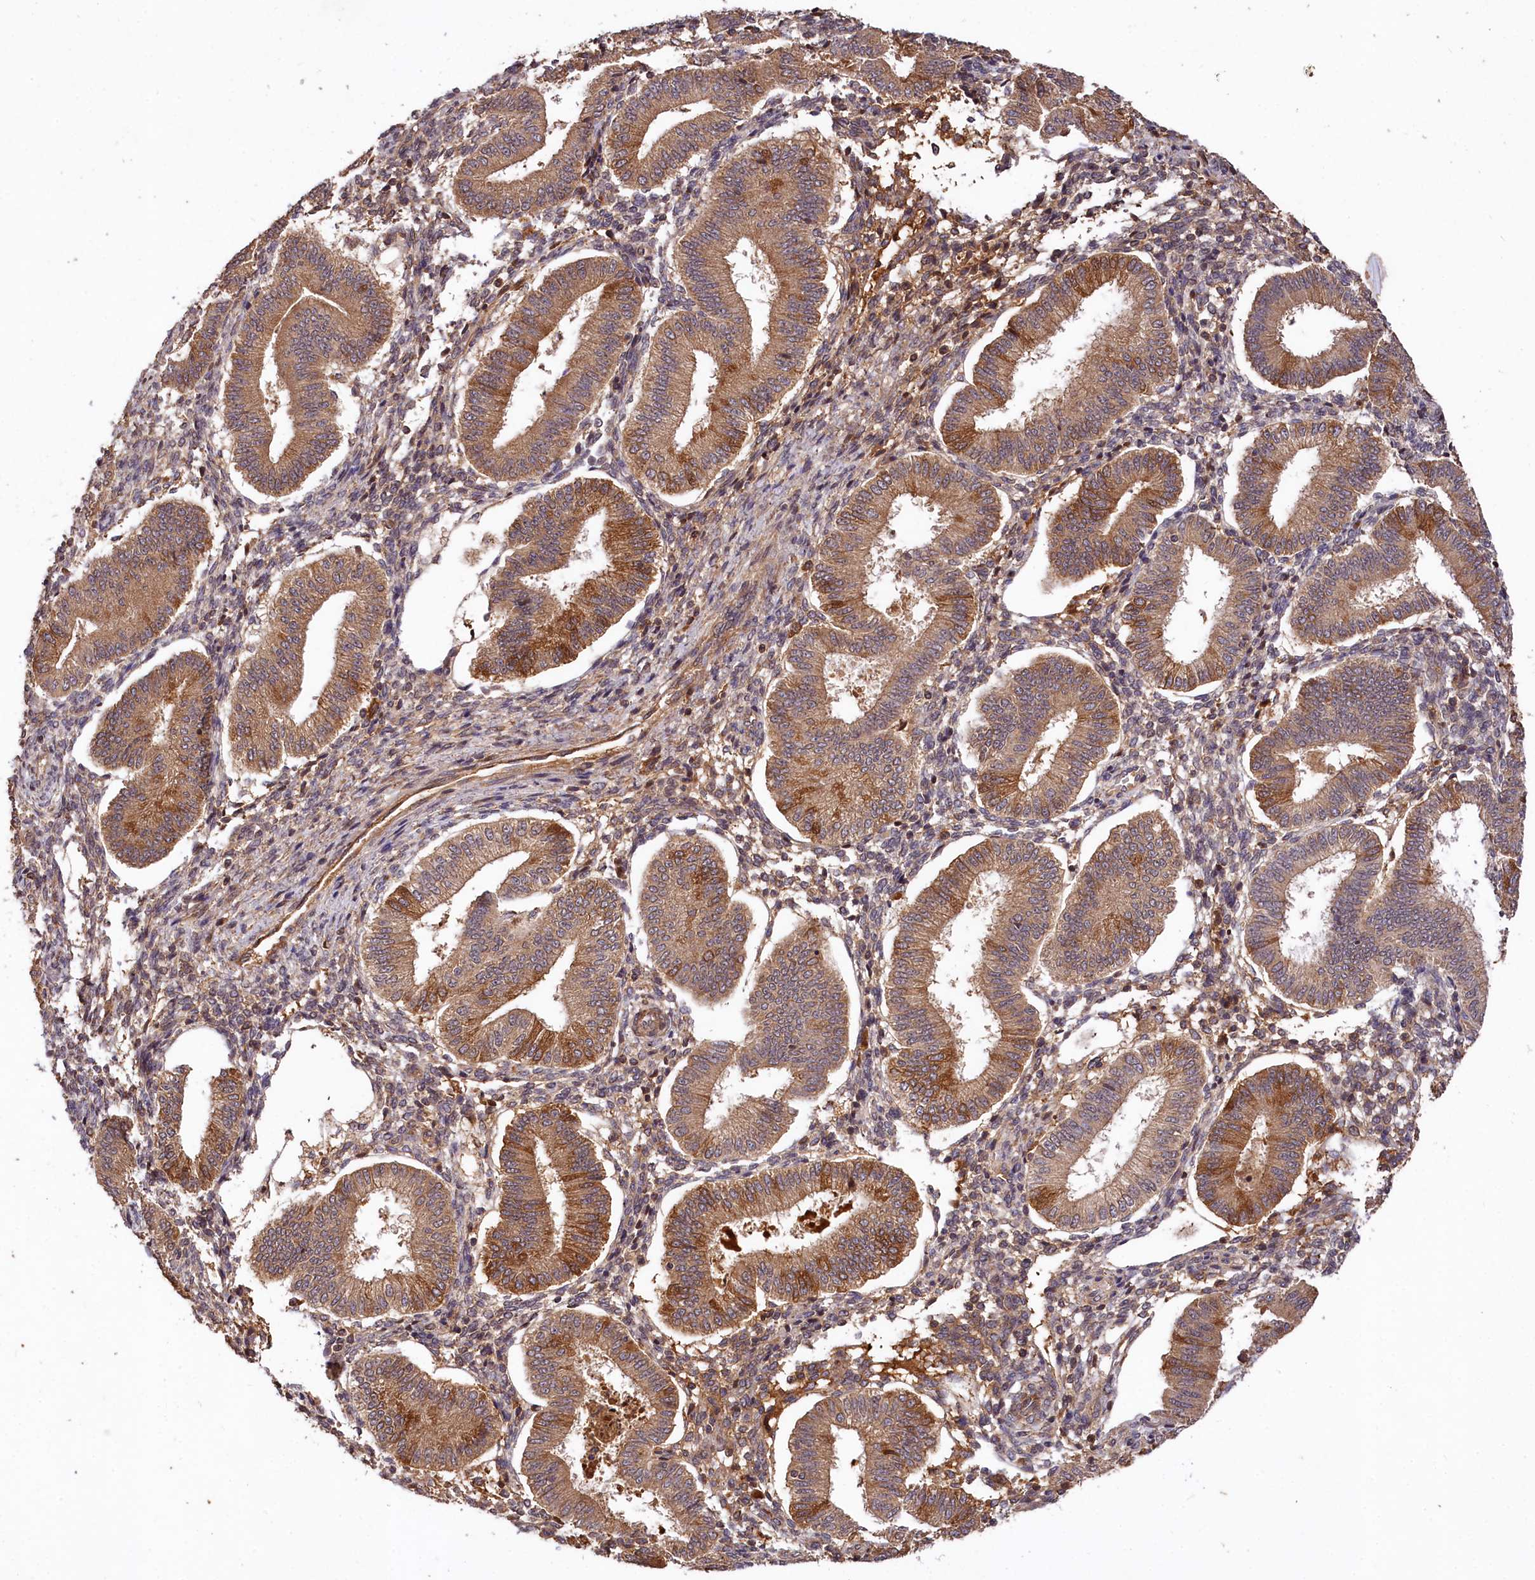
{"staining": {"intensity": "moderate", "quantity": "25%-75%", "location": "cytoplasmic/membranous"}, "tissue": "endometrium", "cell_type": "Cells in endometrial stroma", "image_type": "normal", "snomed": [{"axis": "morphology", "description": "Normal tissue, NOS"}, {"axis": "topography", "description": "Endometrium"}], "caption": "About 25%-75% of cells in endometrial stroma in benign endometrium display moderate cytoplasmic/membranous protein positivity as visualized by brown immunohistochemical staining.", "gene": "MCF2L2", "patient": {"sex": "female", "age": 39}}